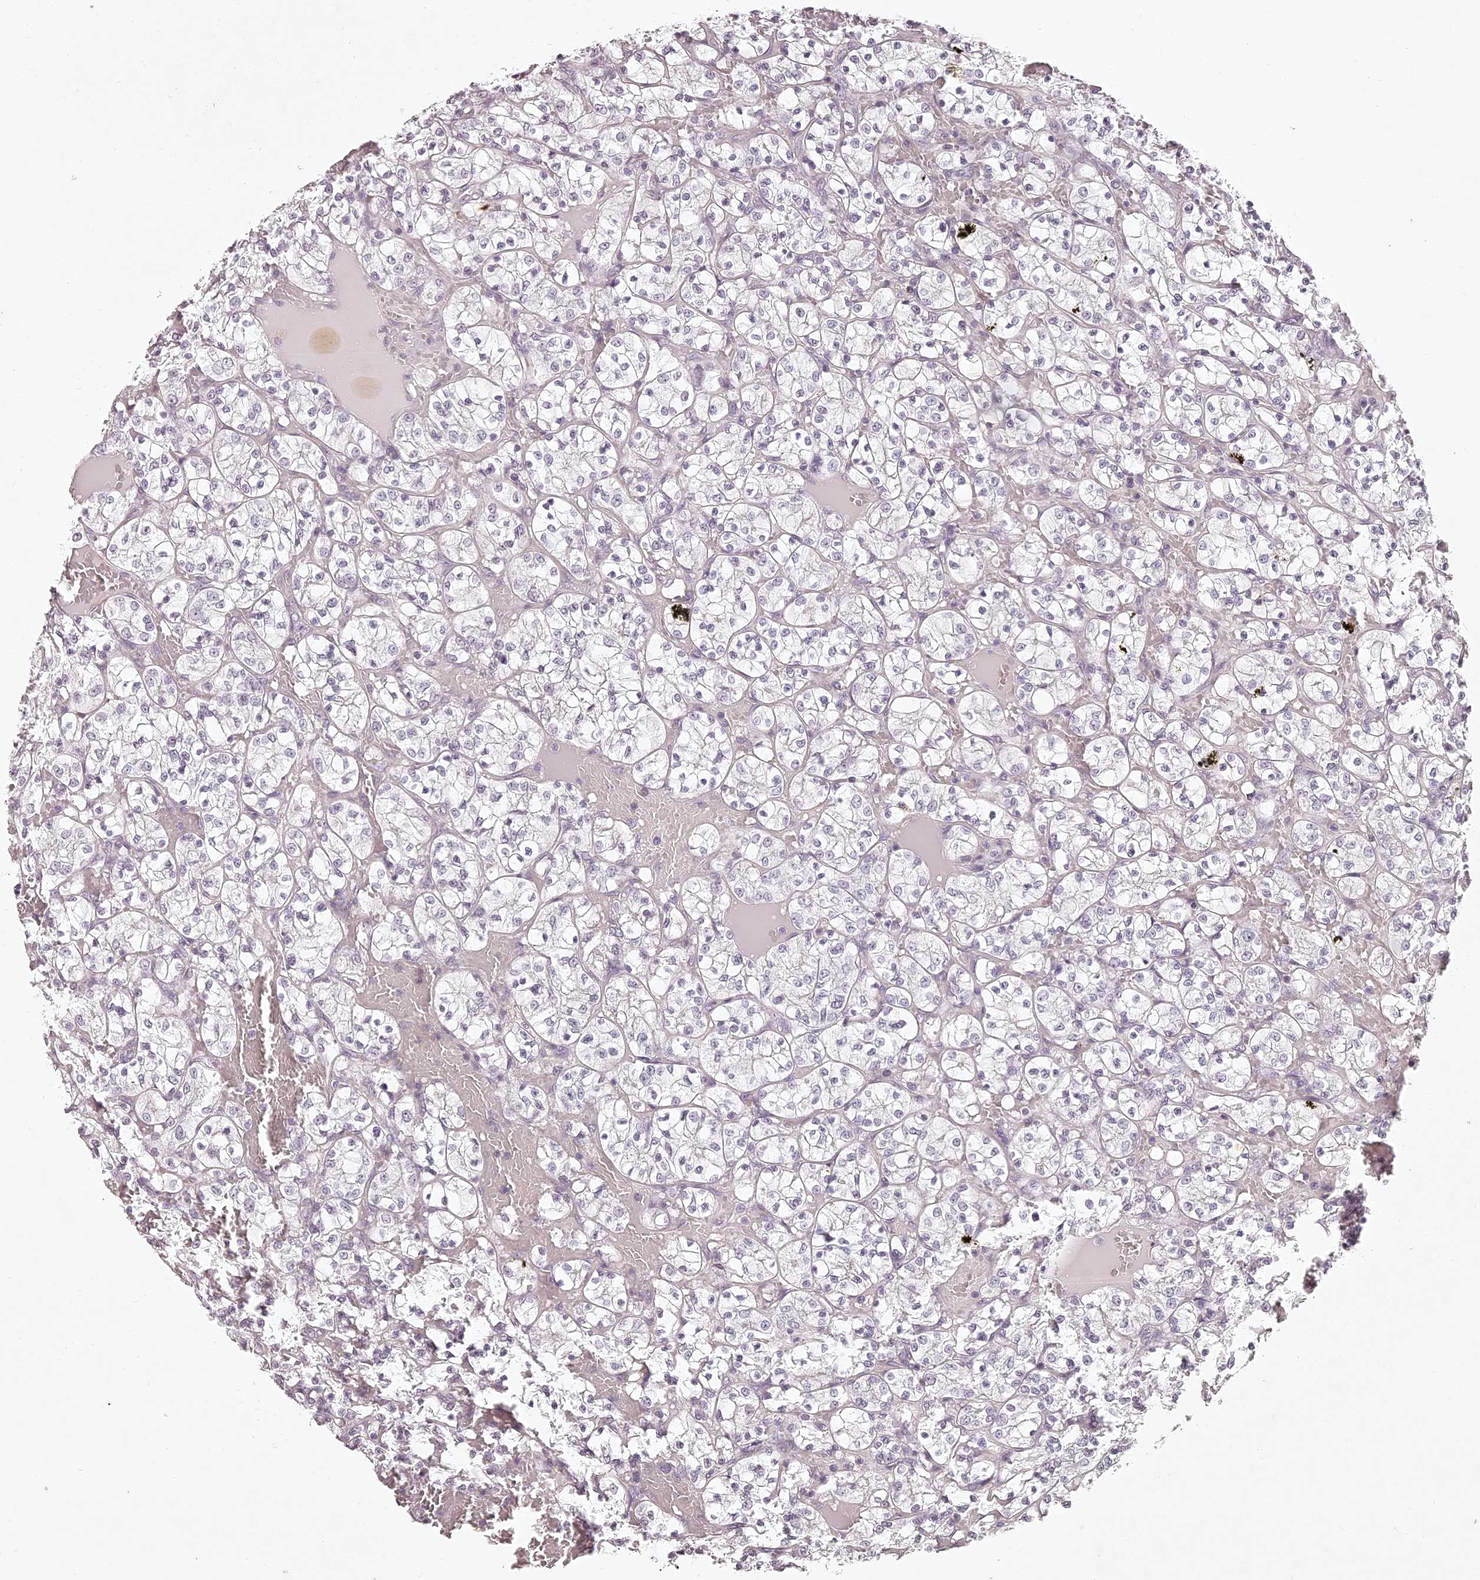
{"staining": {"intensity": "negative", "quantity": "none", "location": "none"}, "tissue": "renal cancer", "cell_type": "Tumor cells", "image_type": "cancer", "snomed": [{"axis": "morphology", "description": "Adenocarcinoma, NOS"}, {"axis": "topography", "description": "Kidney"}], "caption": "Renal cancer (adenocarcinoma) was stained to show a protein in brown. There is no significant expression in tumor cells. (DAB (3,3'-diaminobenzidine) immunohistochemistry (IHC), high magnification).", "gene": "ELAPOR1", "patient": {"sex": "female", "age": 69}}